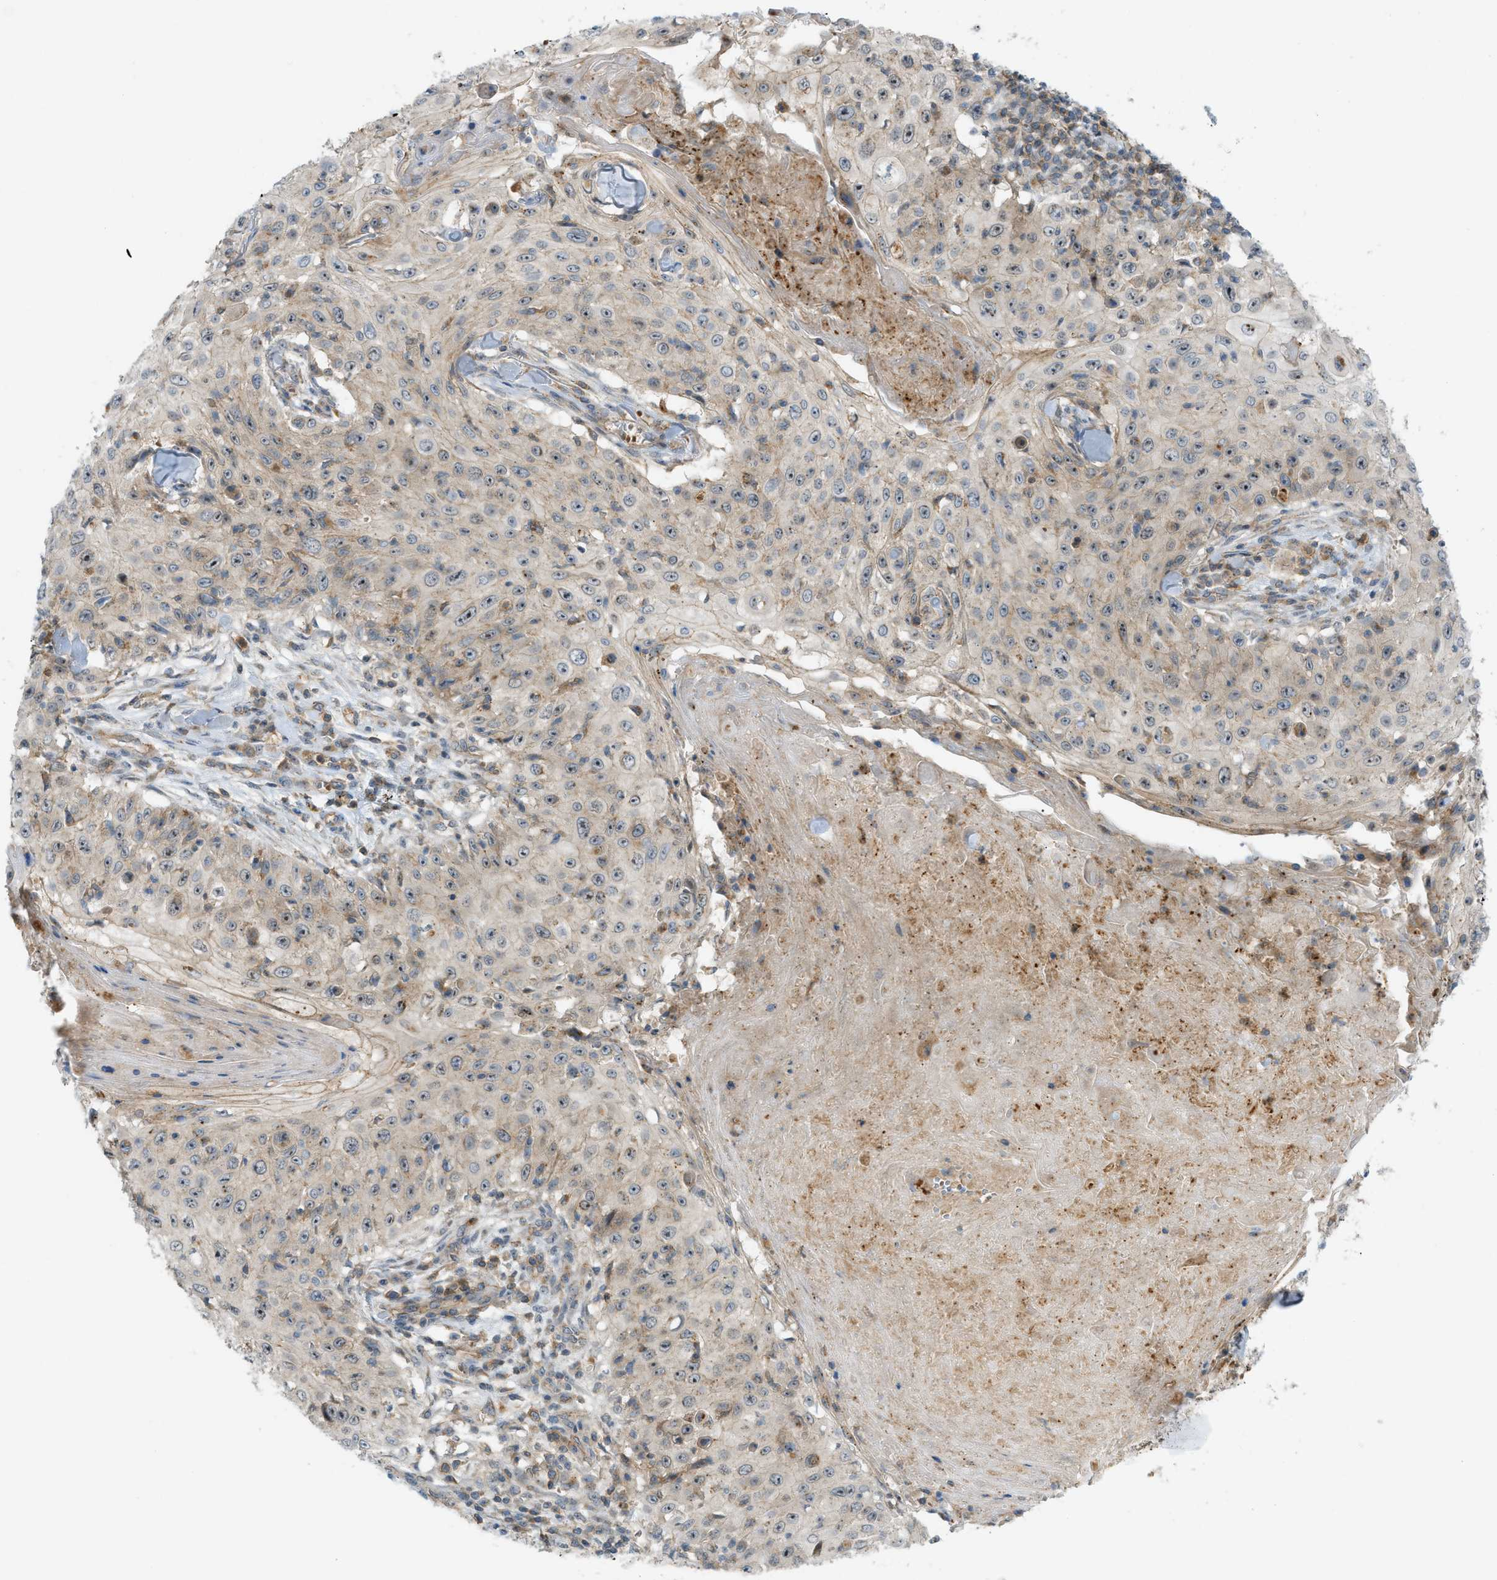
{"staining": {"intensity": "weak", "quantity": ">75%", "location": "cytoplasmic/membranous"}, "tissue": "skin cancer", "cell_type": "Tumor cells", "image_type": "cancer", "snomed": [{"axis": "morphology", "description": "Squamous cell carcinoma, NOS"}, {"axis": "topography", "description": "Skin"}], "caption": "There is low levels of weak cytoplasmic/membranous expression in tumor cells of skin squamous cell carcinoma, as demonstrated by immunohistochemical staining (brown color).", "gene": "GRK6", "patient": {"sex": "male", "age": 86}}